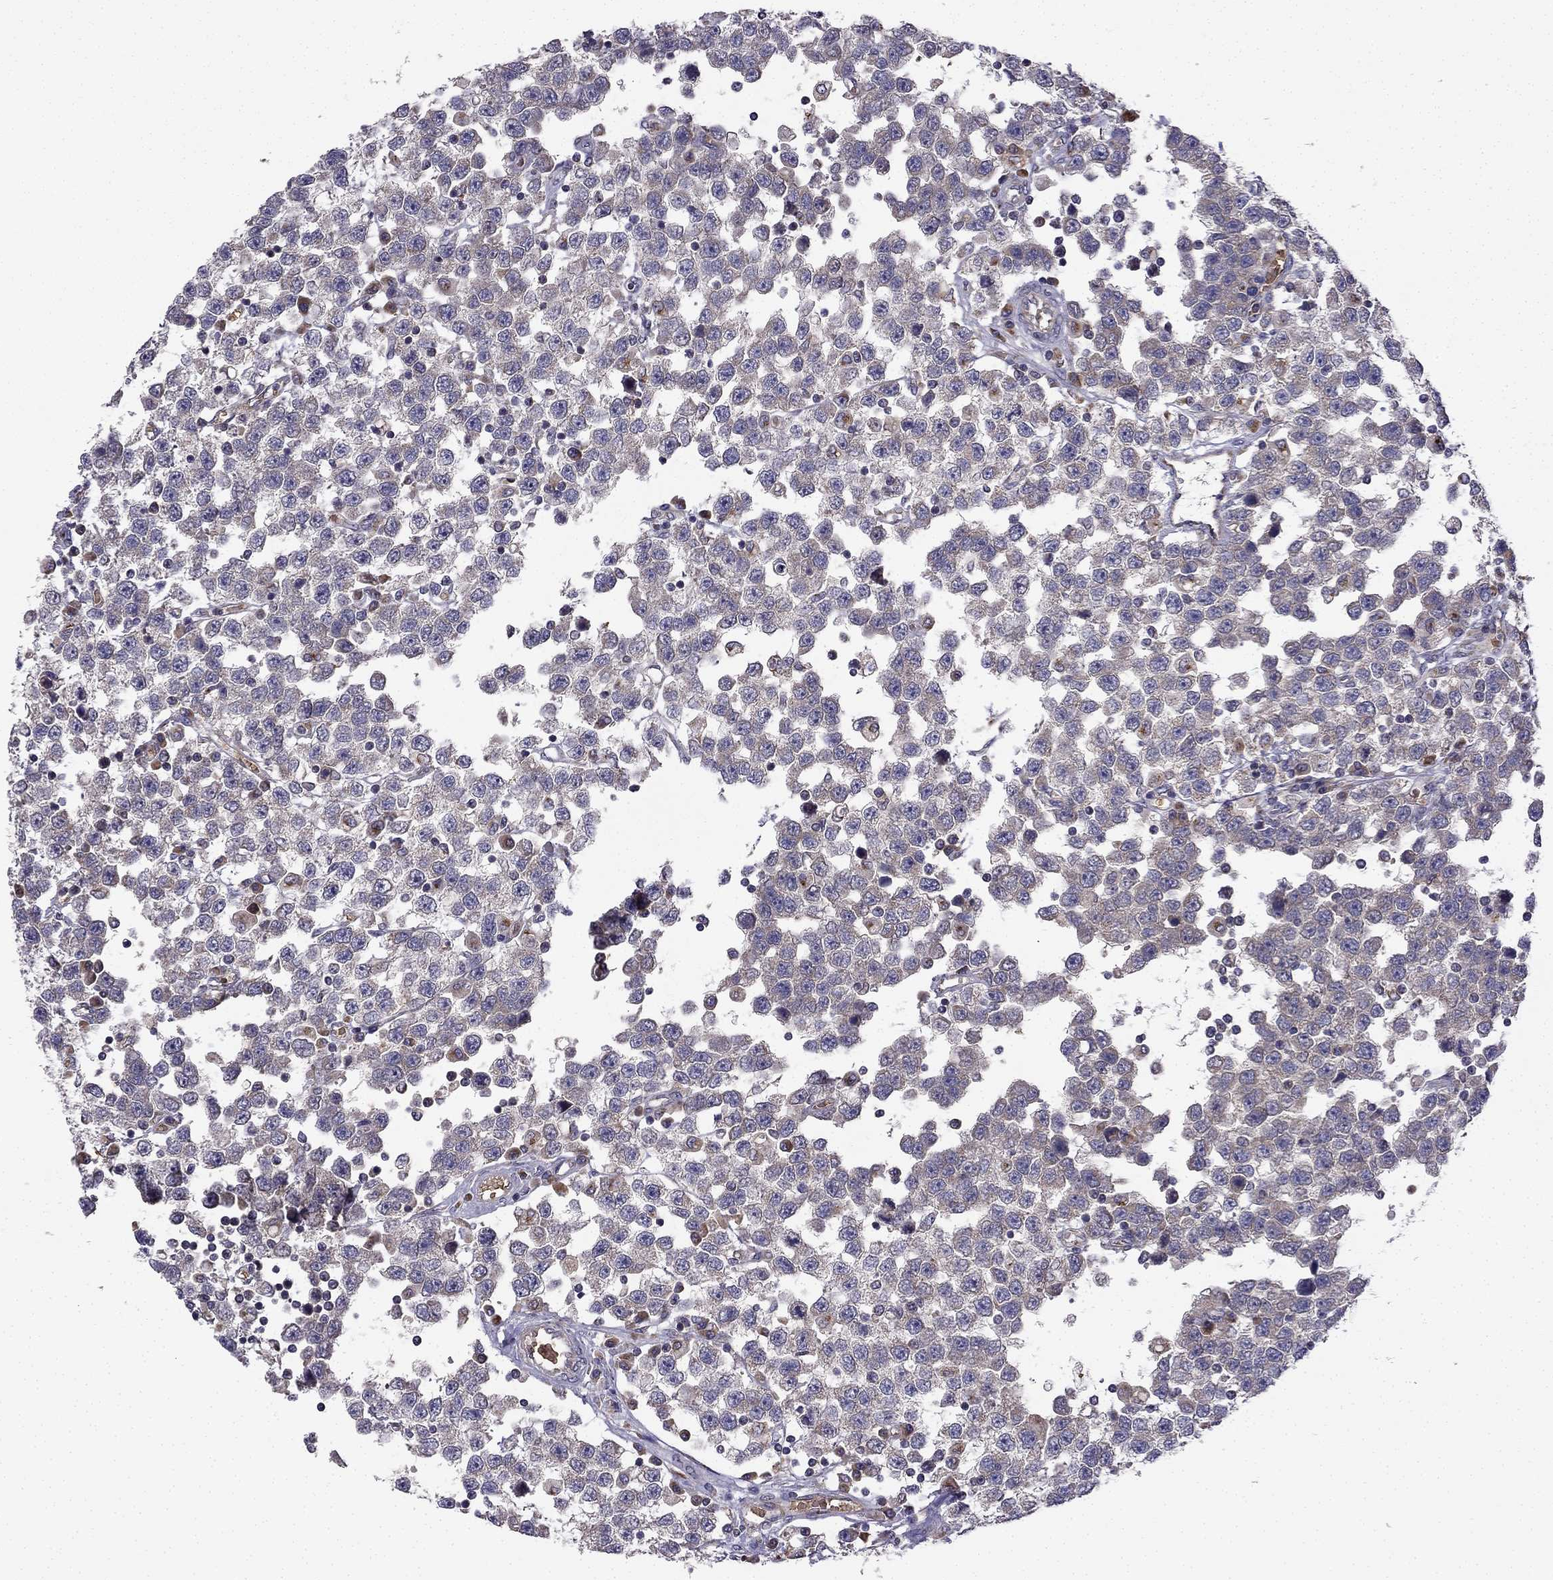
{"staining": {"intensity": "negative", "quantity": "none", "location": "none"}, "tissue": "testis cancer", "cell_type": "Tumor cells", "image_type": "cancer", "snomed": [{"axis": "morphology", "description": "Seminoma, NOS"}, {"axis": "topography", "description": "Testis"}], "caption": "Immunohistochemistry (IHC) of testis cancer shows no expression in tumor cells.", "gene": "B4GALT7", "patient": {"sex": "male", "age": 34}}